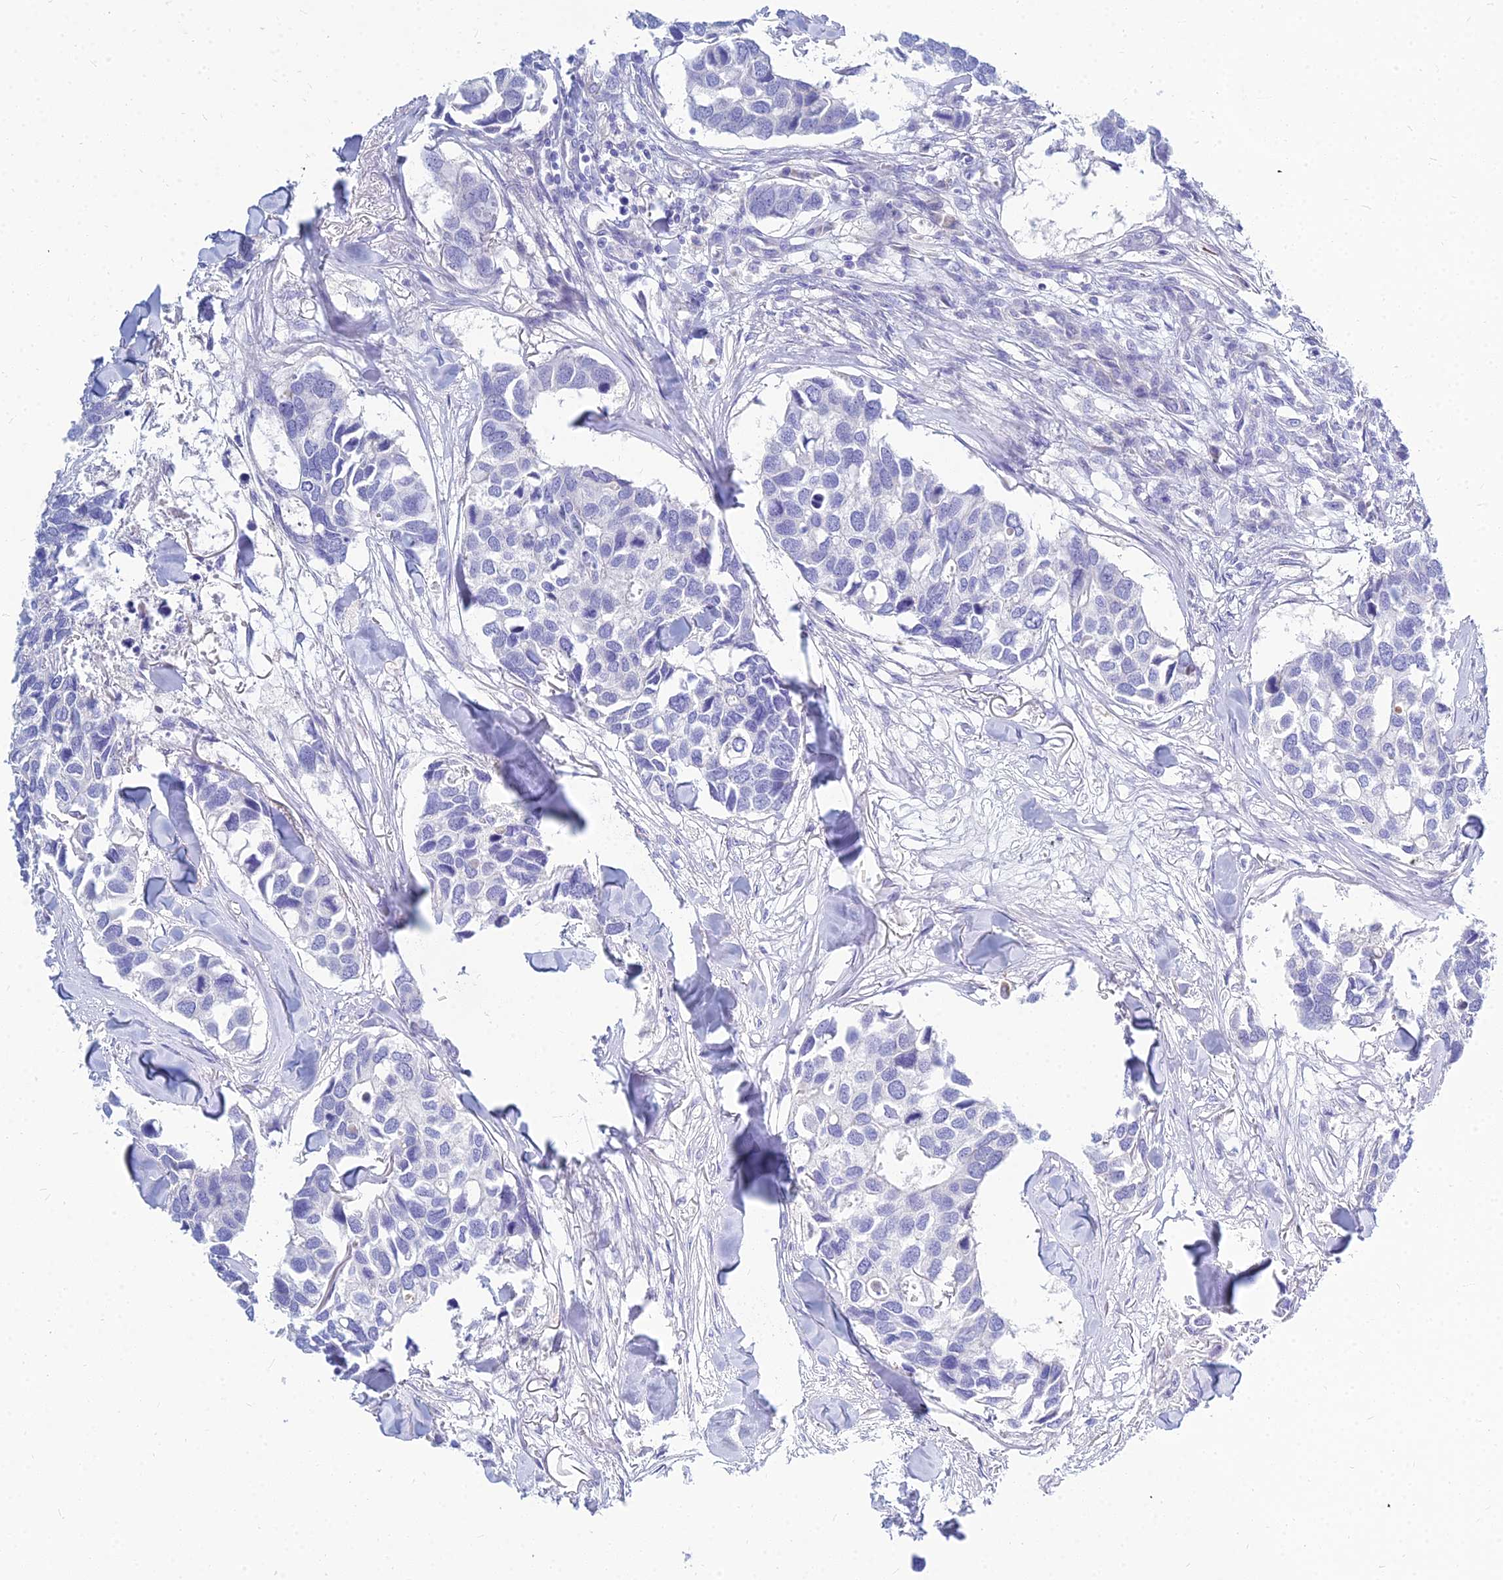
{"staining": {"intensity": "negative", "quantity": "none", "location": "none"}, "tissue": "breast cancer", "cell_type": "Tumor cells", "image_type": "cancer", "snomed": [{"axis": "morphology", "description": "Duct carcinoma"}, {"axis": "topography", "description": "Breast"}], "caption": "A high-resolution micrograph shows immunohistochemistry staining of breast intraductal carcinoma, which exhibits no significant positivity in tumor cells.", "gene": "ZNF552", "patient": {"sex": "female", "age": 83}}